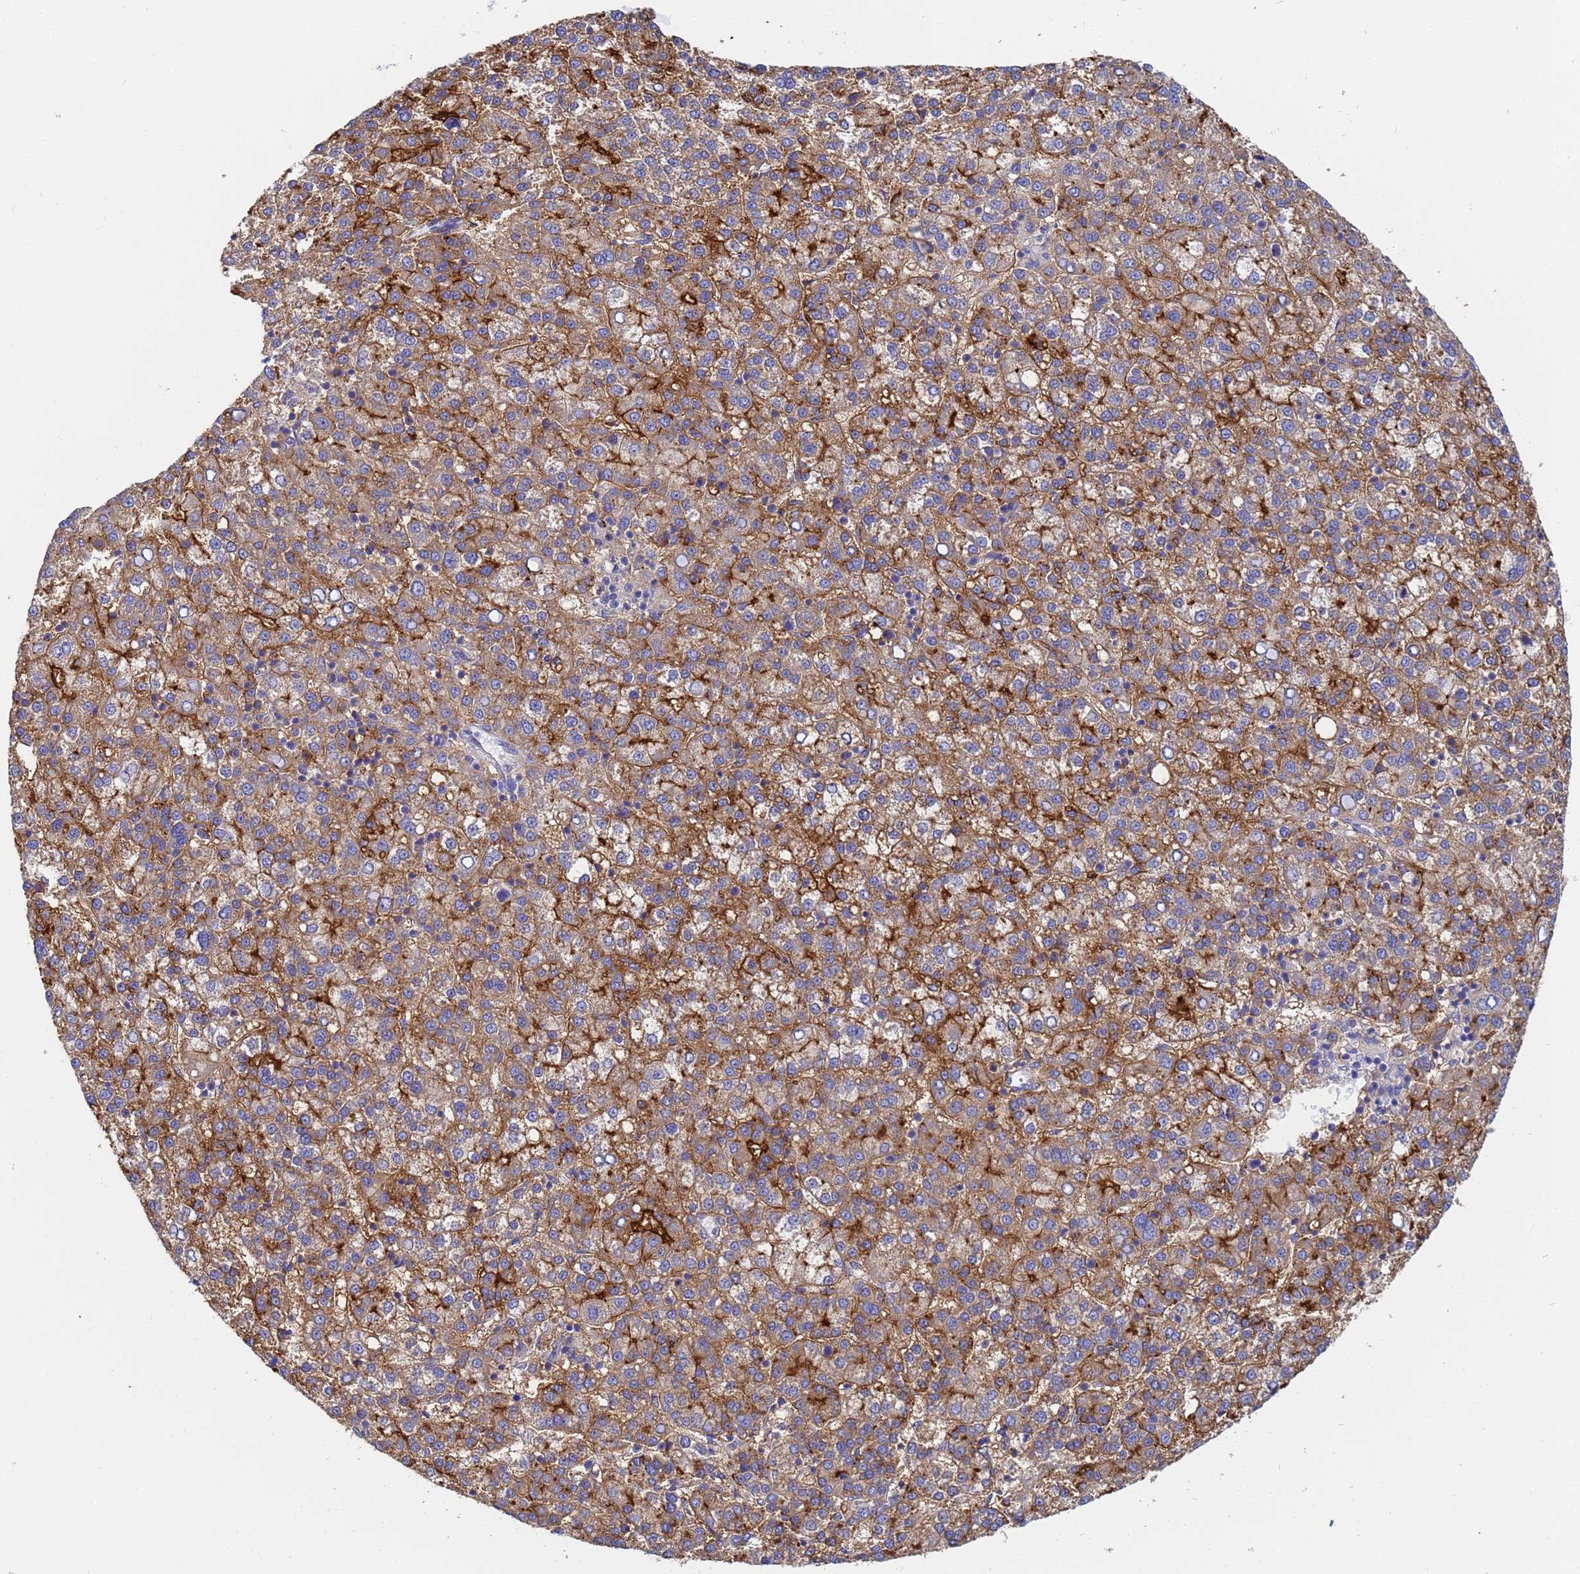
{"staining": {"intensity": "moderate", "quantity": ">75%", "location": "cytoplasmic/membranous"}, "tissue": "liver cancer", "cell_type": "Tumor cells", "image_type": "cancer", "snomed": [{"axis": "morphology", "description": "Carcinoma, Hepatocellular, NOS"}, {"axis": "topography", "description": "Liver"}], "caption": "Liver cancer was stained to show a protein in brown. There is medium levels of moderate cytoplasmic/membranous expression in about >75% of tumor cells.", "gene": "TM4SF4", "patient": {"sex": "female", "age": 58}}